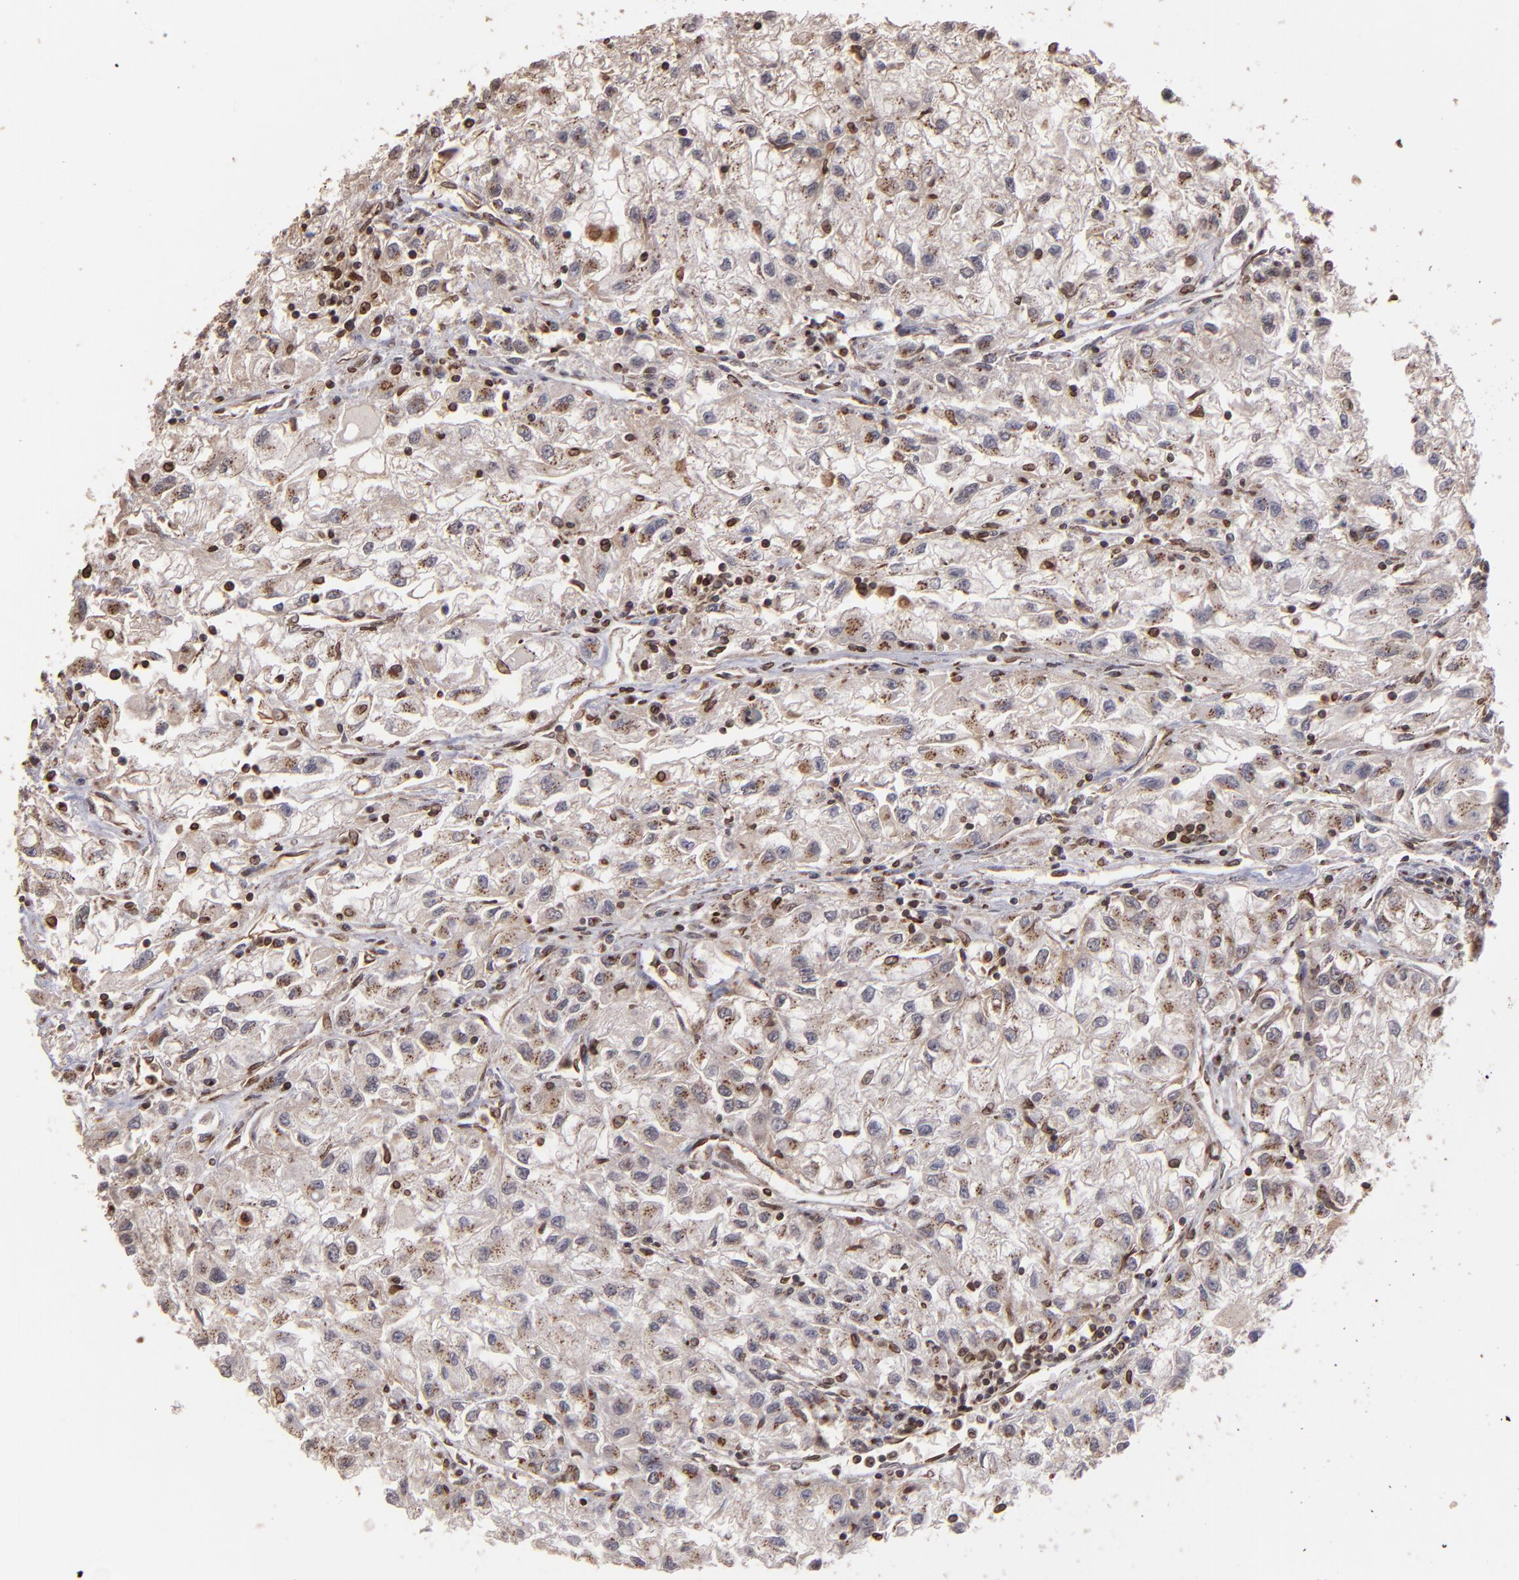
{"staining": {"intensity": "weak", "quantity": "<25%", "location": "cytoplasmic/membranous"}, "tissue": "renal cancer", "cell_type": "Tumor cells", "image_type": "cancer", "snomed": [{"axis": "morphology", "description": "Adenocarcinoma, NOS"}, {"axis": "topography", "description": "Kidney"}], "caption": "A high-resolution photomicrograph shows IHC staining of adenocarcinoma (renal), which reveals no significant expression in tumor cells.", "gene": "TRIP11", "patient": {"sex": "male", "age": 59}}